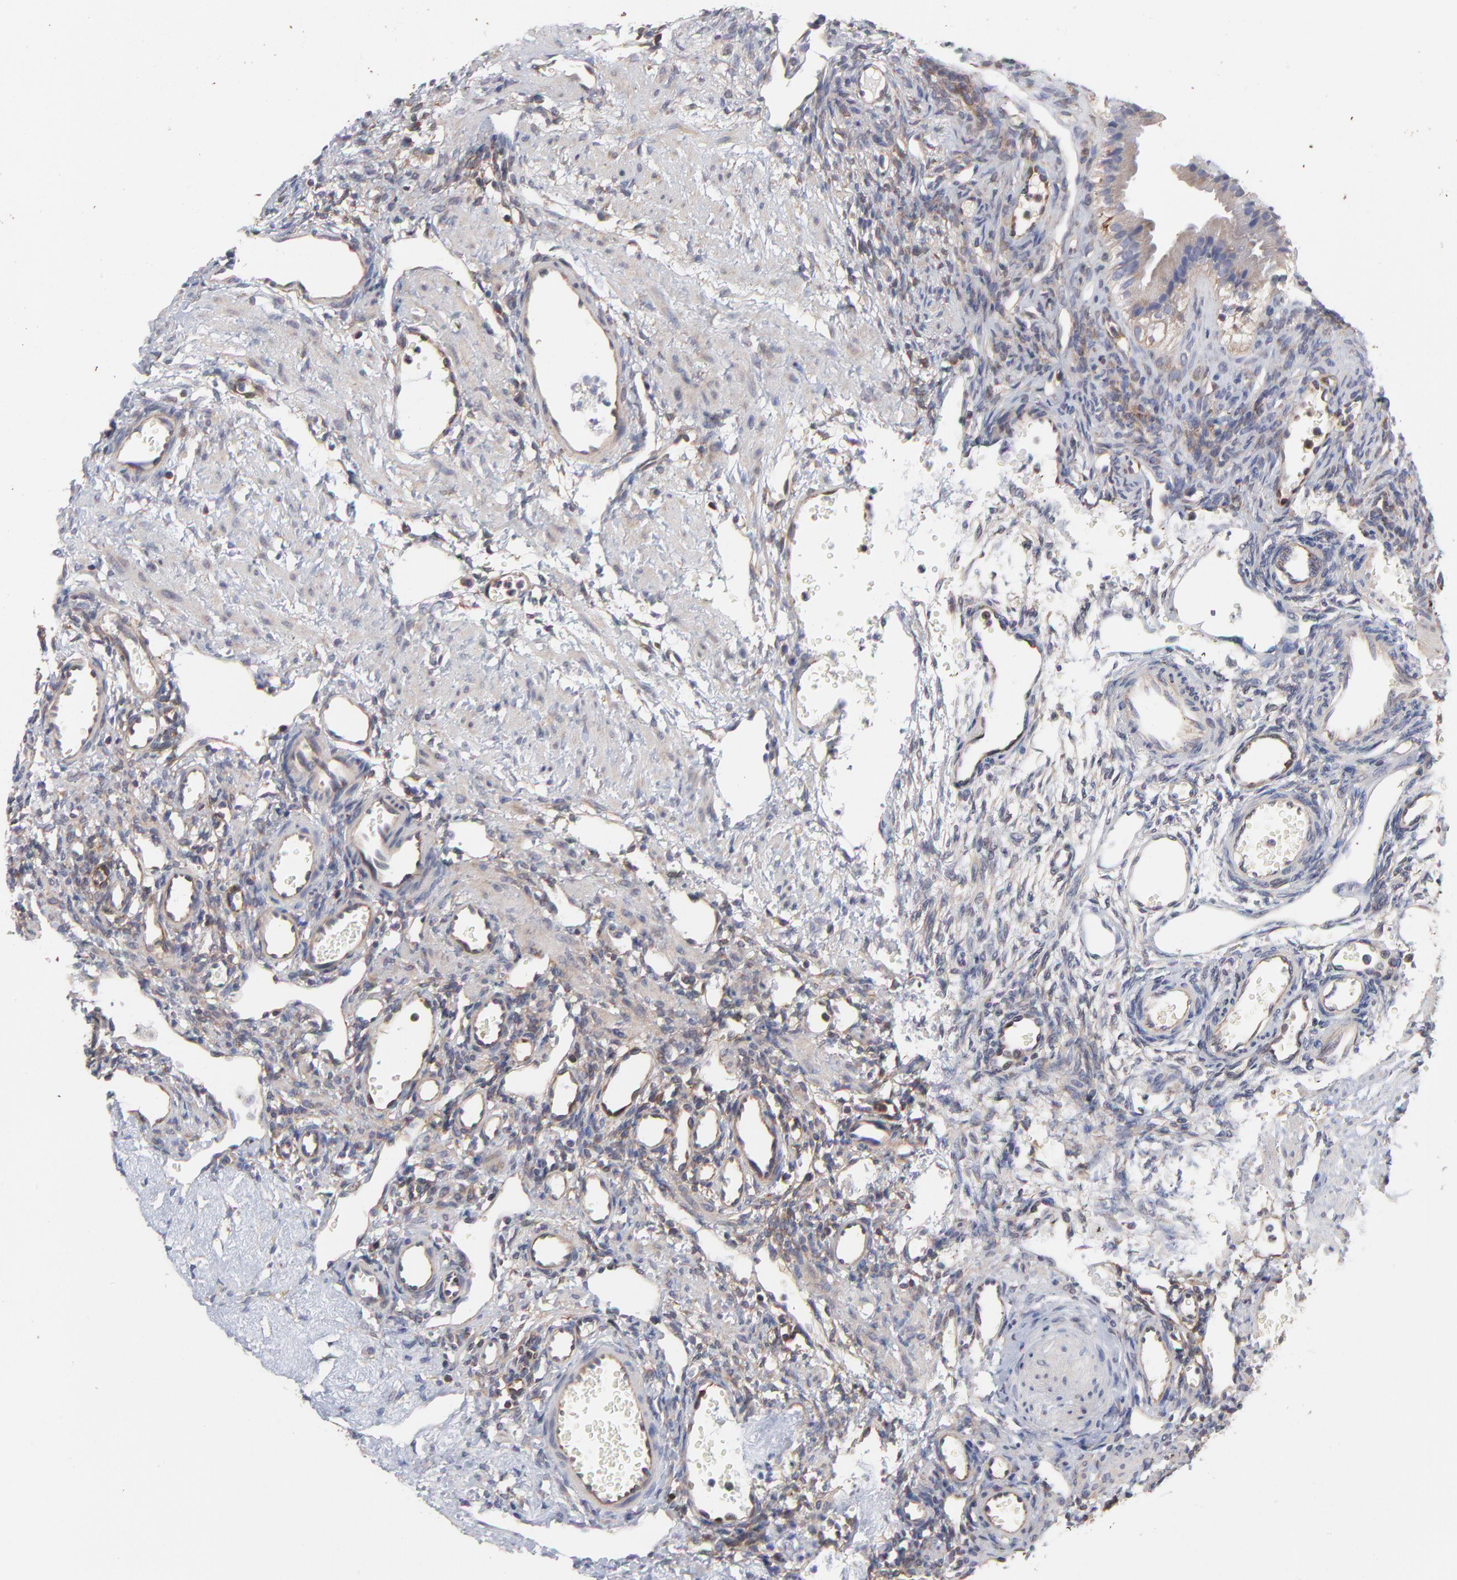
{"staining": {"intensity": "negative", "quantity": "none", "location": "none"}, "tissue": "ovary", "cell_type": "Follicle cells", "image_type": "normal", "snomed": [{"axis": "morphology", "description": "Normal tissue, NOS"}, {"axis": "topography", "description": "Ovary"}], "caption": "This is an IHC image of unremarkable human ovary. There is no expression in follicle cells.", "gene": "NFKBIA", "patient": {"sex": "female", "age": 33}}